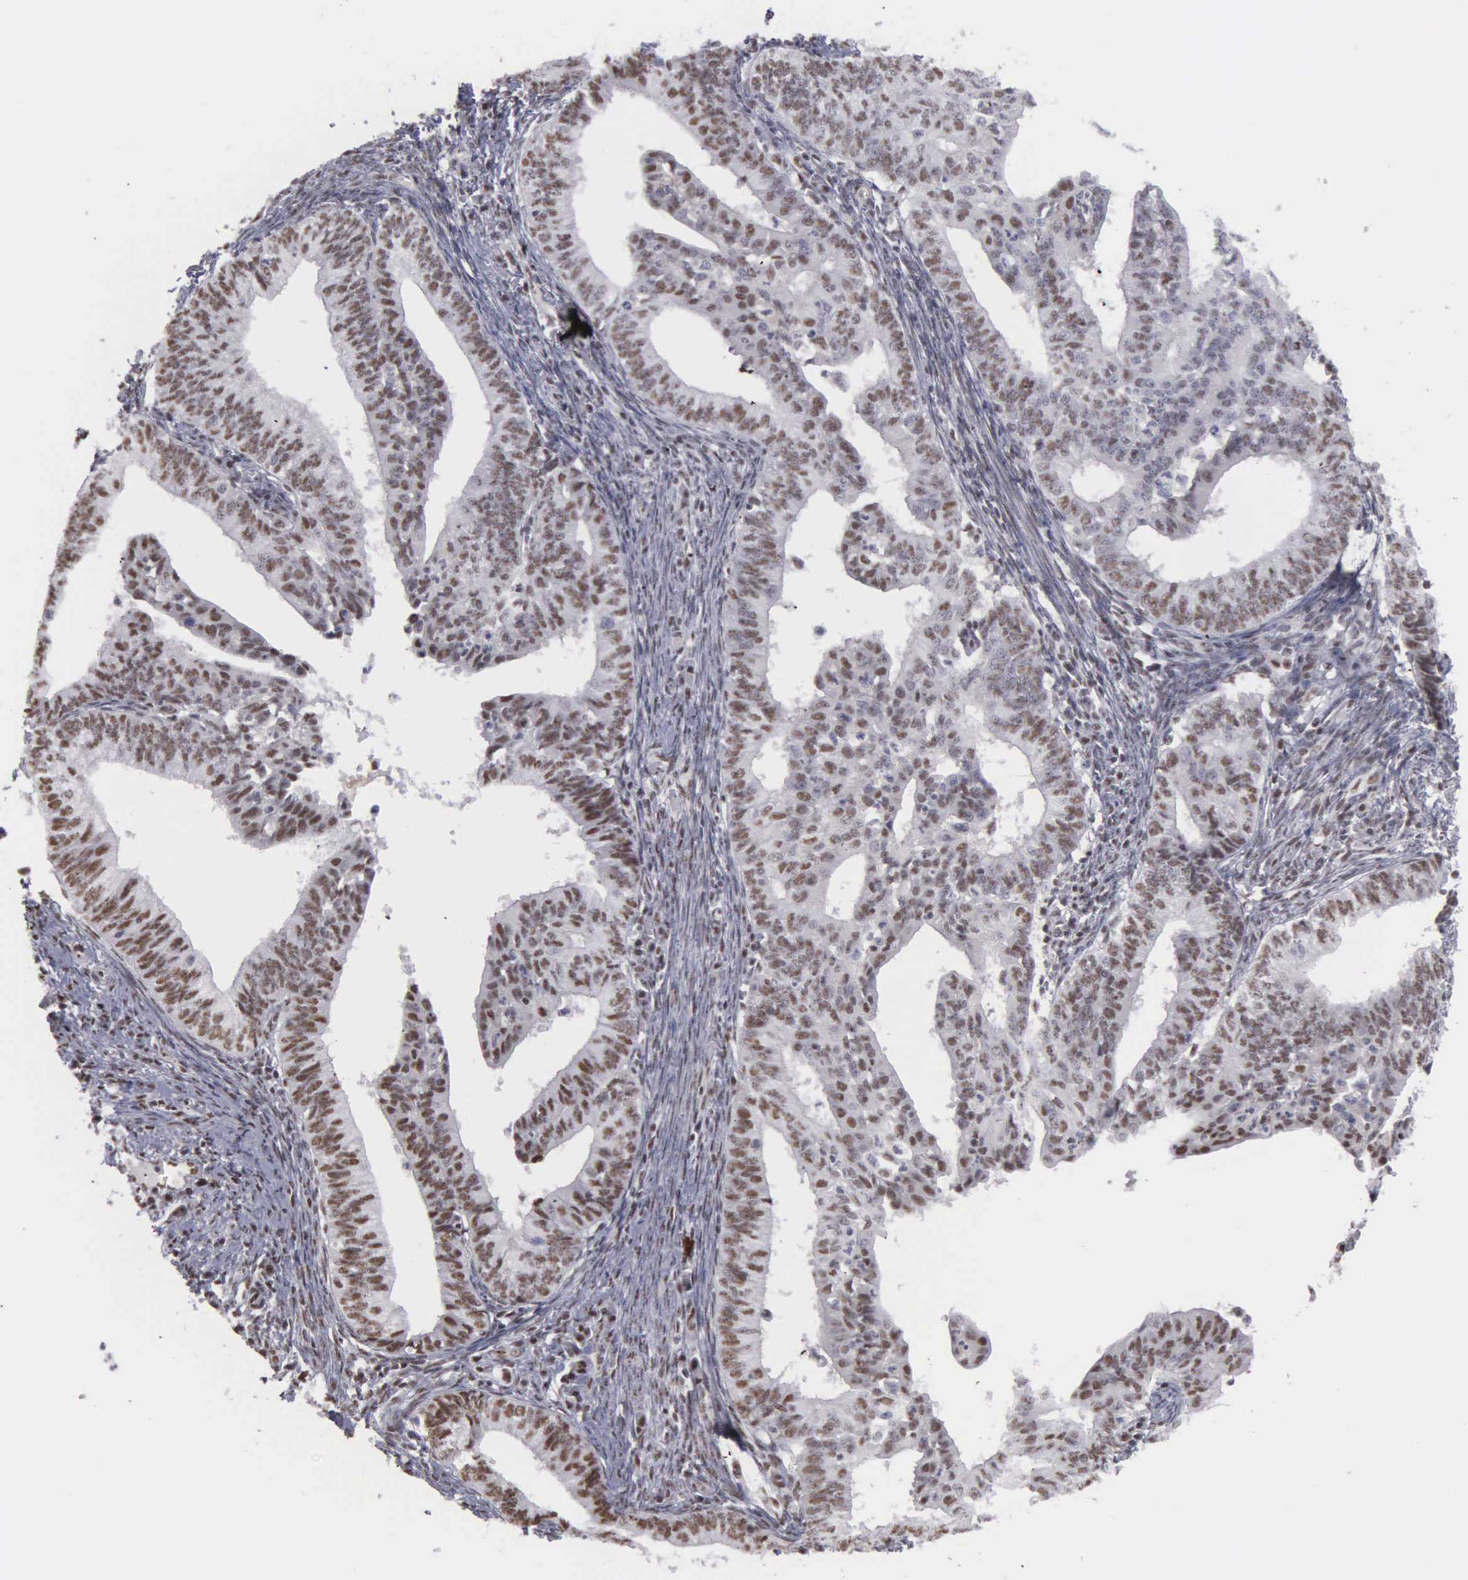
{"staining": {"intensity": "moderate", "quantity": ">75%", "location": "nuclear"}, "tissue": "endometrial cancer", "cell_type": "Tumor cells", "image_type": "cancer", "snomed": [{"axis": "morphology", "description": "Adenocarcinoma, NOS"}, {"axis": "topography", "description": "Endometrium"}], "caption": "Endometrial cancer (adenocarcinoma) stained with DAB IHC reveals medium levels of moderate nuclear staining in about >75% of tumor cells.", "gene": "KIAA0586", "patient": {"sex": "female", "age": 66}}